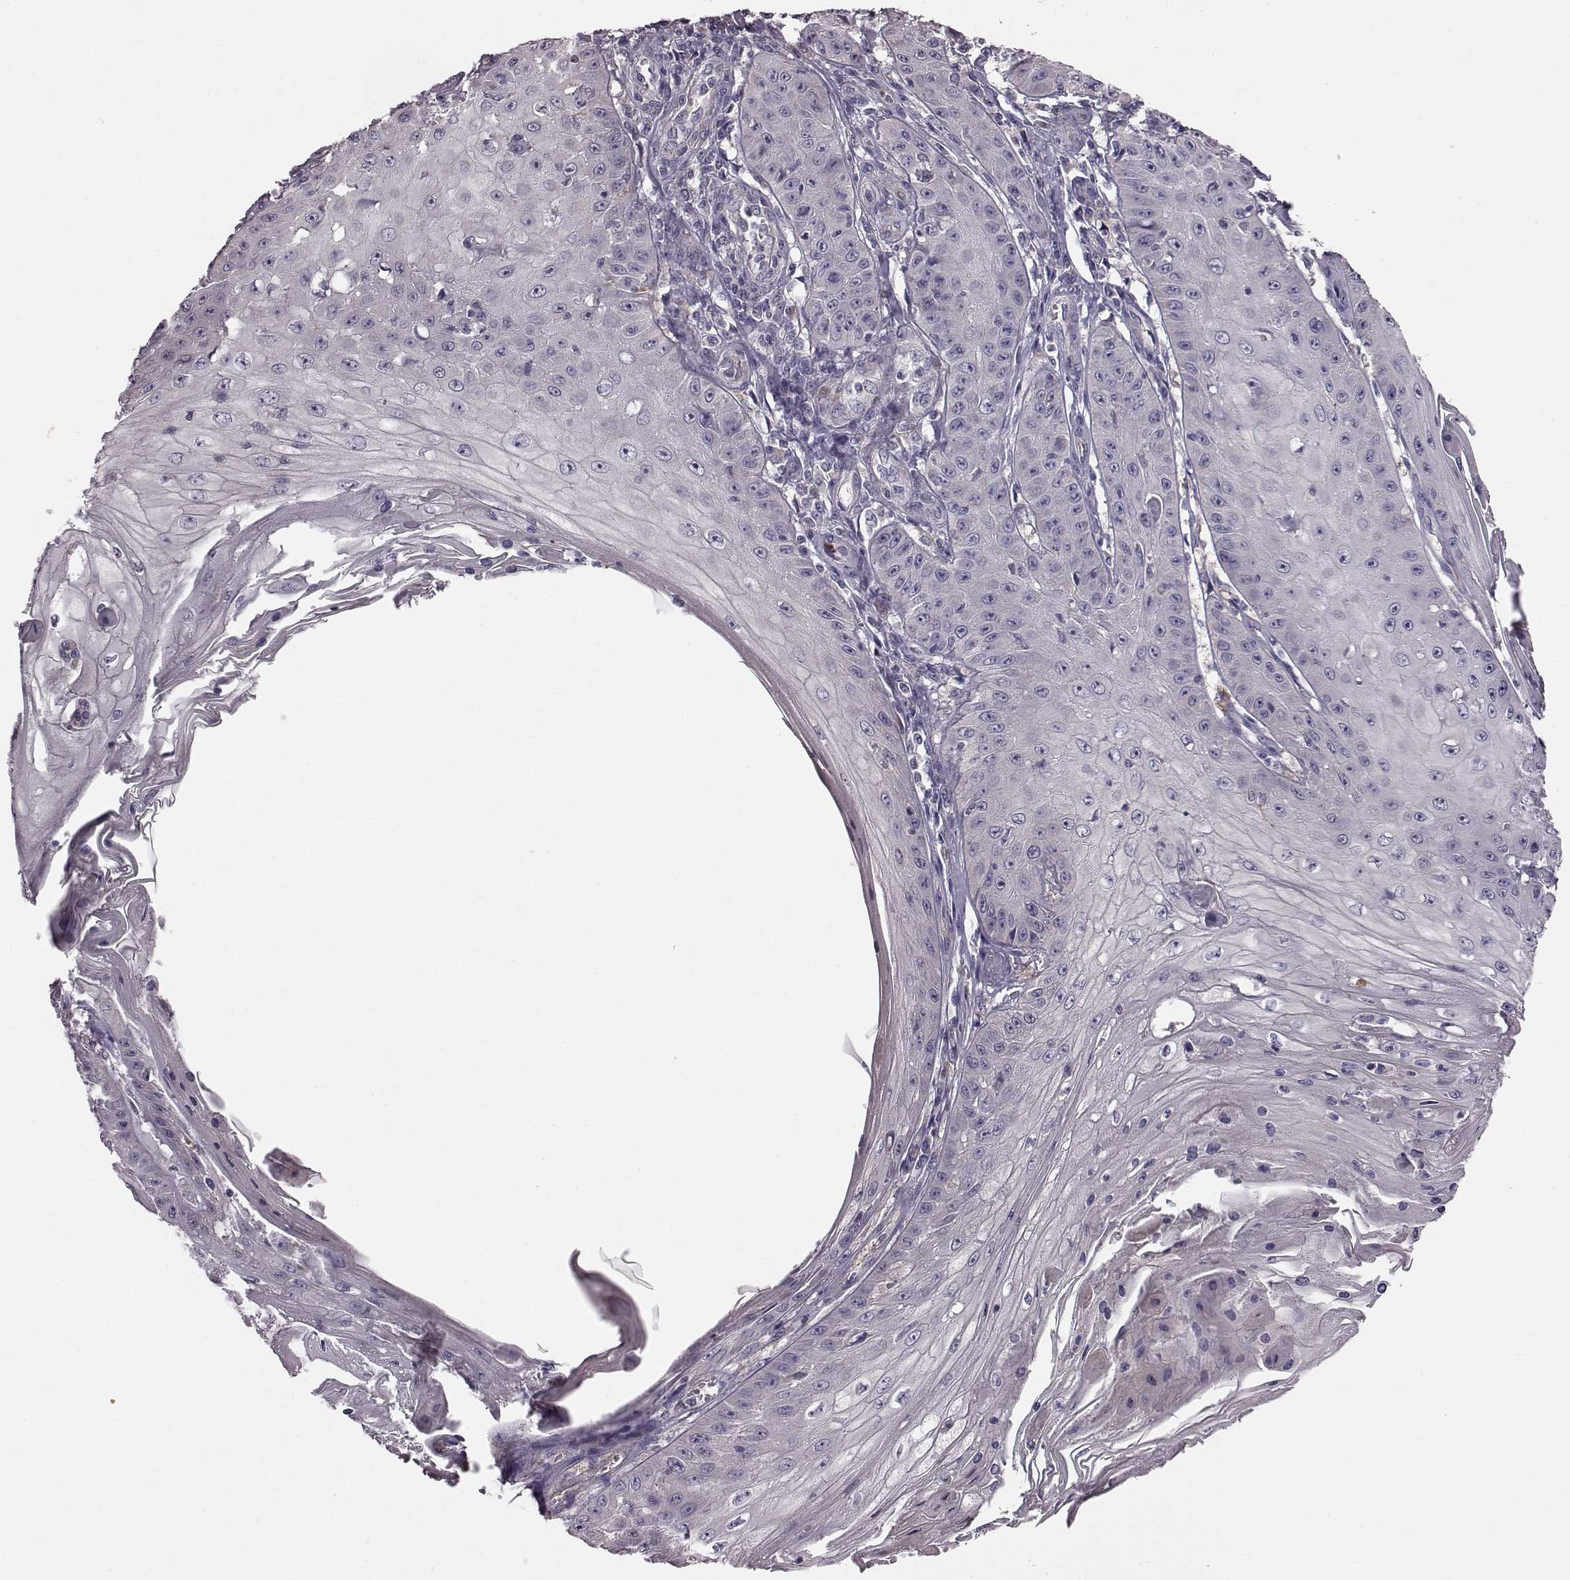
{"staining": {"intensity": "negative", "quantity": "none", "location": "none"}, "tissue": "skin cancer", "cell_type": "Tumor cells", "image_type": "cancer", "snomed": [{"axis": "morphology", "description": "Squamous cell carcinoma, NOS"}, {"axis": "topography", "description": "Skin"}], "caption": "Tumor cells show no significant protein staining in skin squamous cell carcinoma. (DAB (3,3'-diaminobenzidine) immunohistochemistry with hematoxylin counter stain).", "gene": "ADGRG2", "patient": {"sex": "male", "age": 70}}